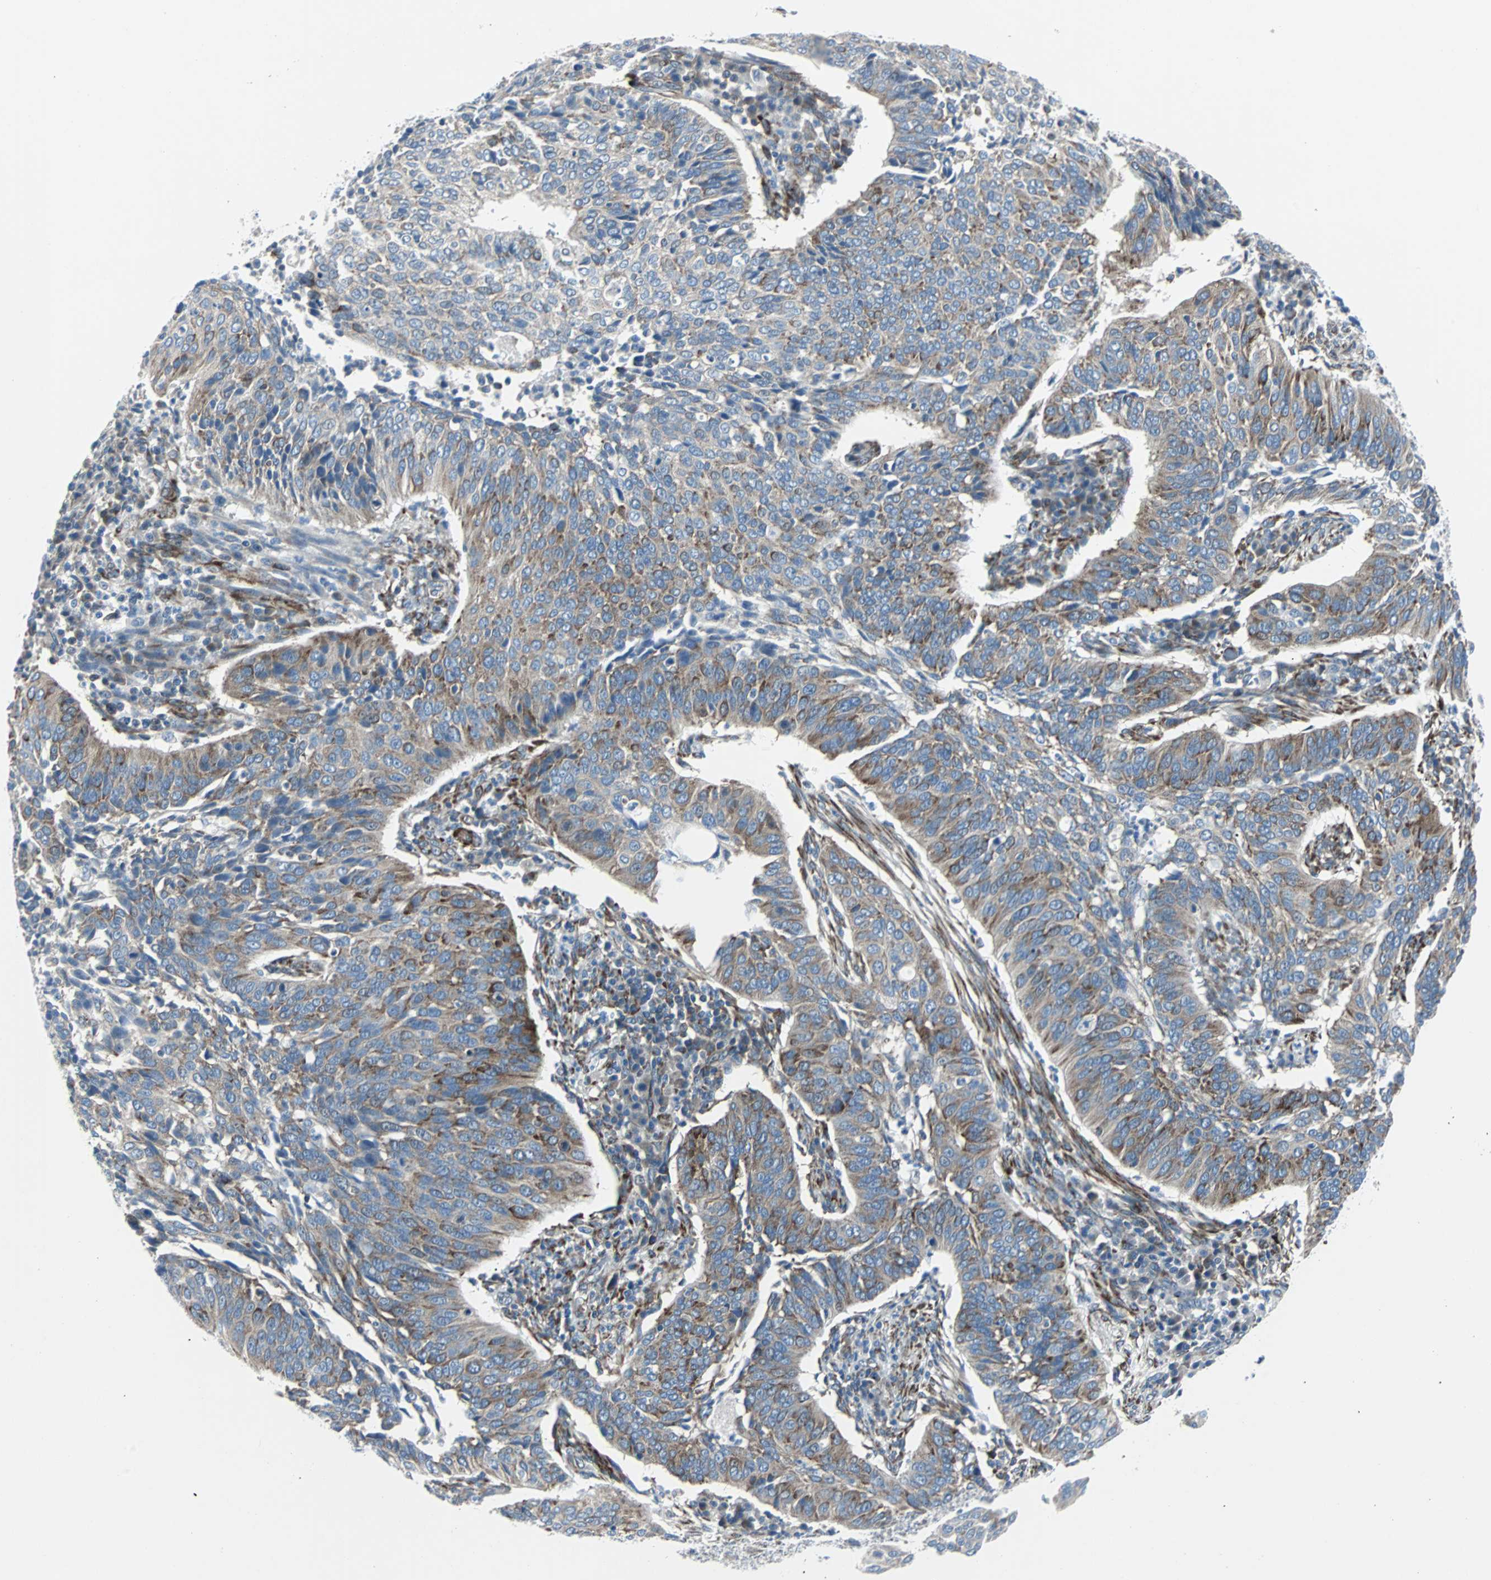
{"staining": {"intensity": "moderate", "quantity": ">75%", "location": "cytoplasmic/membranous"}, "tissue": "cervical cancer", "cell_type": "Tumor cells", "image_type": "cancer", "snomed": [{"axis": "morphology", "description": "Squamous cell carcinoma, NOS"}, {"axis": "topography", "description": "Cervix"}], "caption": "The photomicrograph reveals staining of cervical cancer, revealing moderate cytoplasmic/membranous protein staining (brown color) within tumor cells.", "gene": "BBC3", "patient": {"sex": "female", "age": 39}}